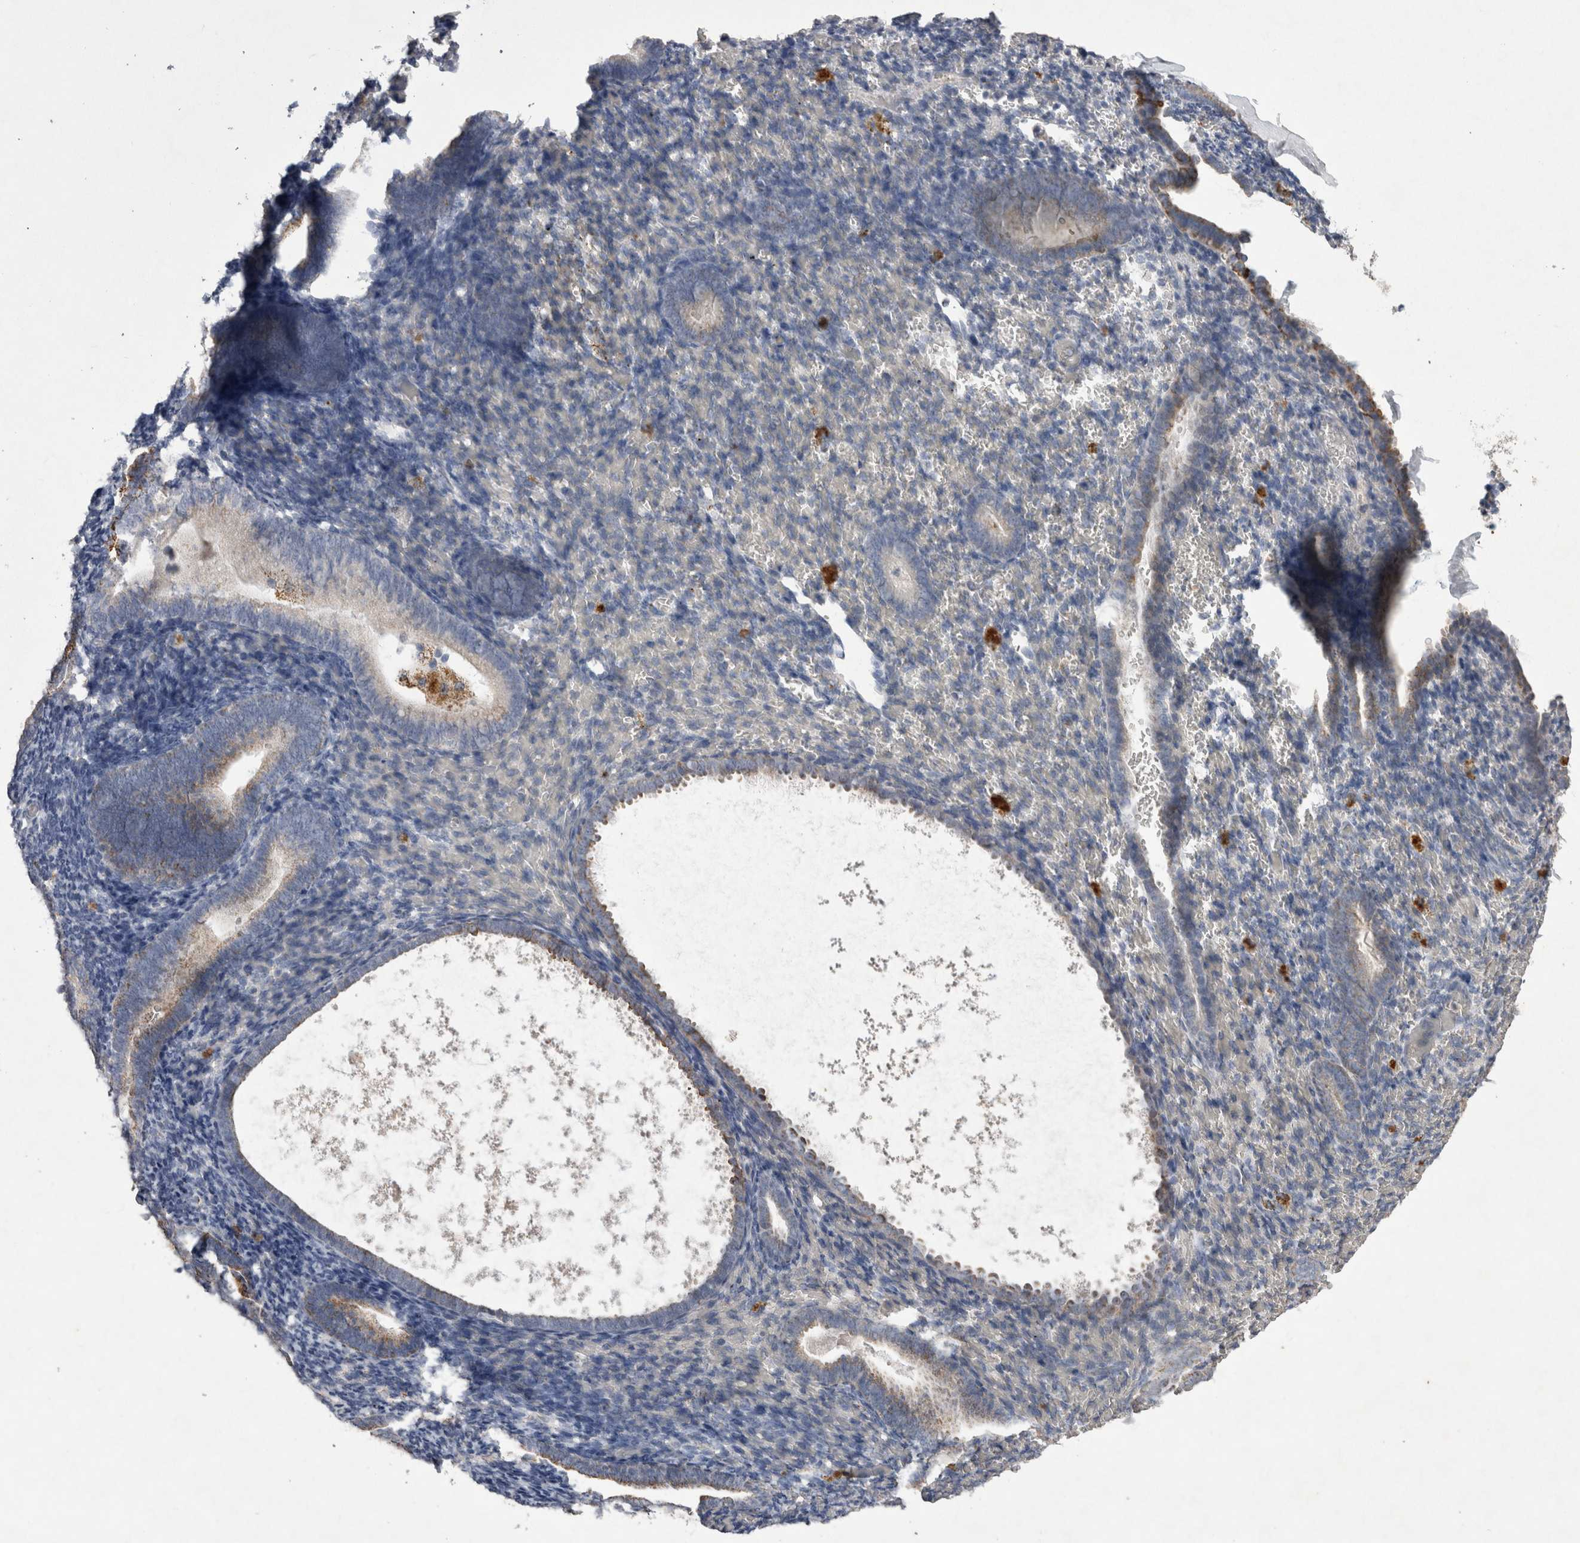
{"staining": {"intensity": "negative", "quantity": "none", "location": "none"}, "tissue": "endometrium", "cell_type": "Cells in endometrial stroma", "image_type": "normal", "snomed": [{"axis": "morphology", "description": "Normal tissue, NOS"}, {"axis": "topography", "description": "Endometrium"}], "caption": "DAB immunohistochemical staining of unremarkable human endometrium exhibits no significant staining in cells in endometrial stroma.", "gene": "DKK3", "patient": {"sex": "female", "age": 51}}